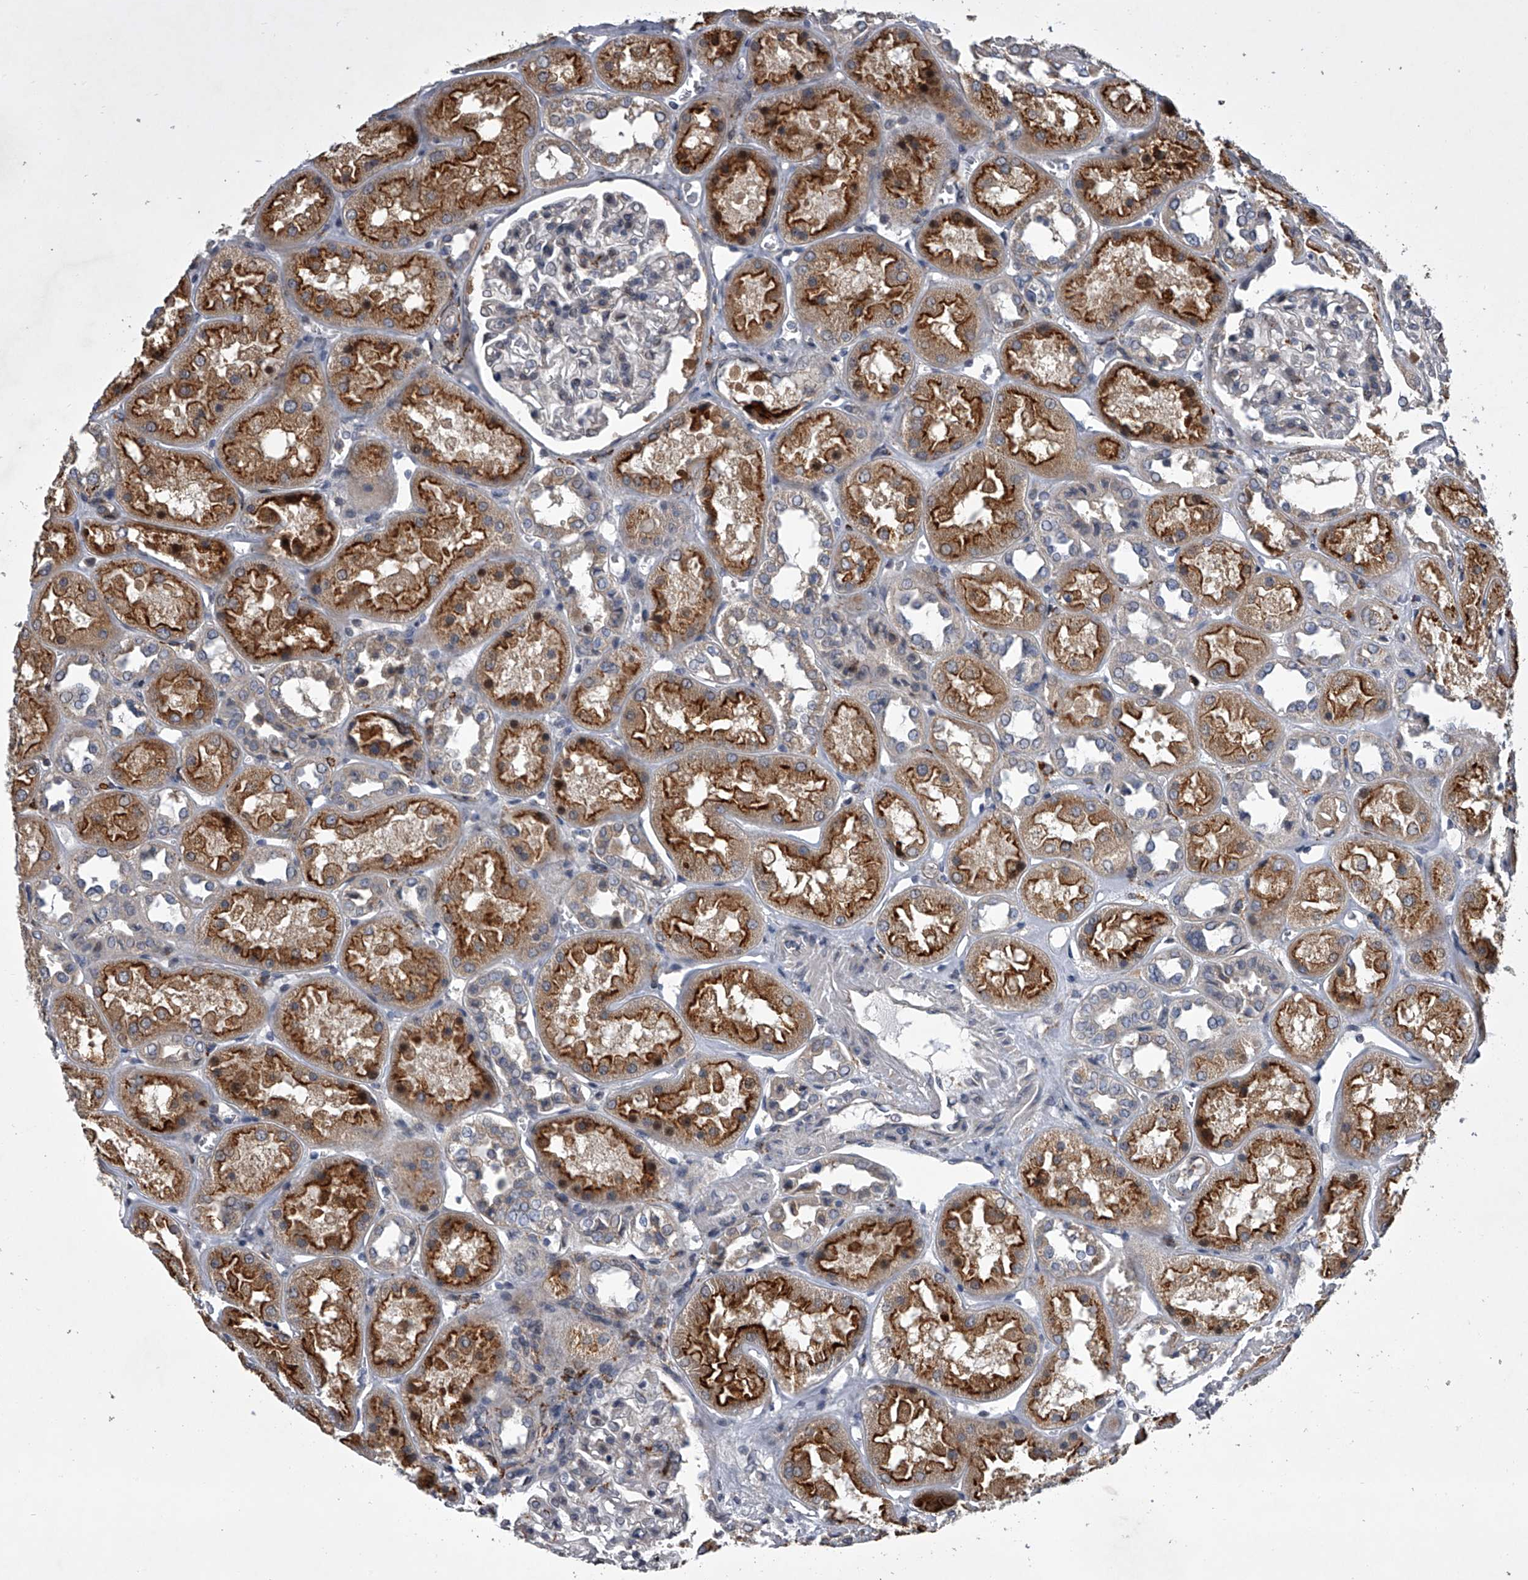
{"staining": {"intensity": "weak", "quantity": "<25%", "location": "cytoplasmic/membranous"}, "tissue": "kidney", "cell_type": "Cells in glomeruli", "image_type": "normal", "snomed": [{"axis": "morphology", "description": "Normal tissue, NOS"}, {"axis": "topography", "description": "Kidney"}], "caption": "The IHC histopathology image has no significant expression in cells in glomeruli of kidney.", "gene": "TRIM8", "patient": {"sex": "male", "age": 70}}